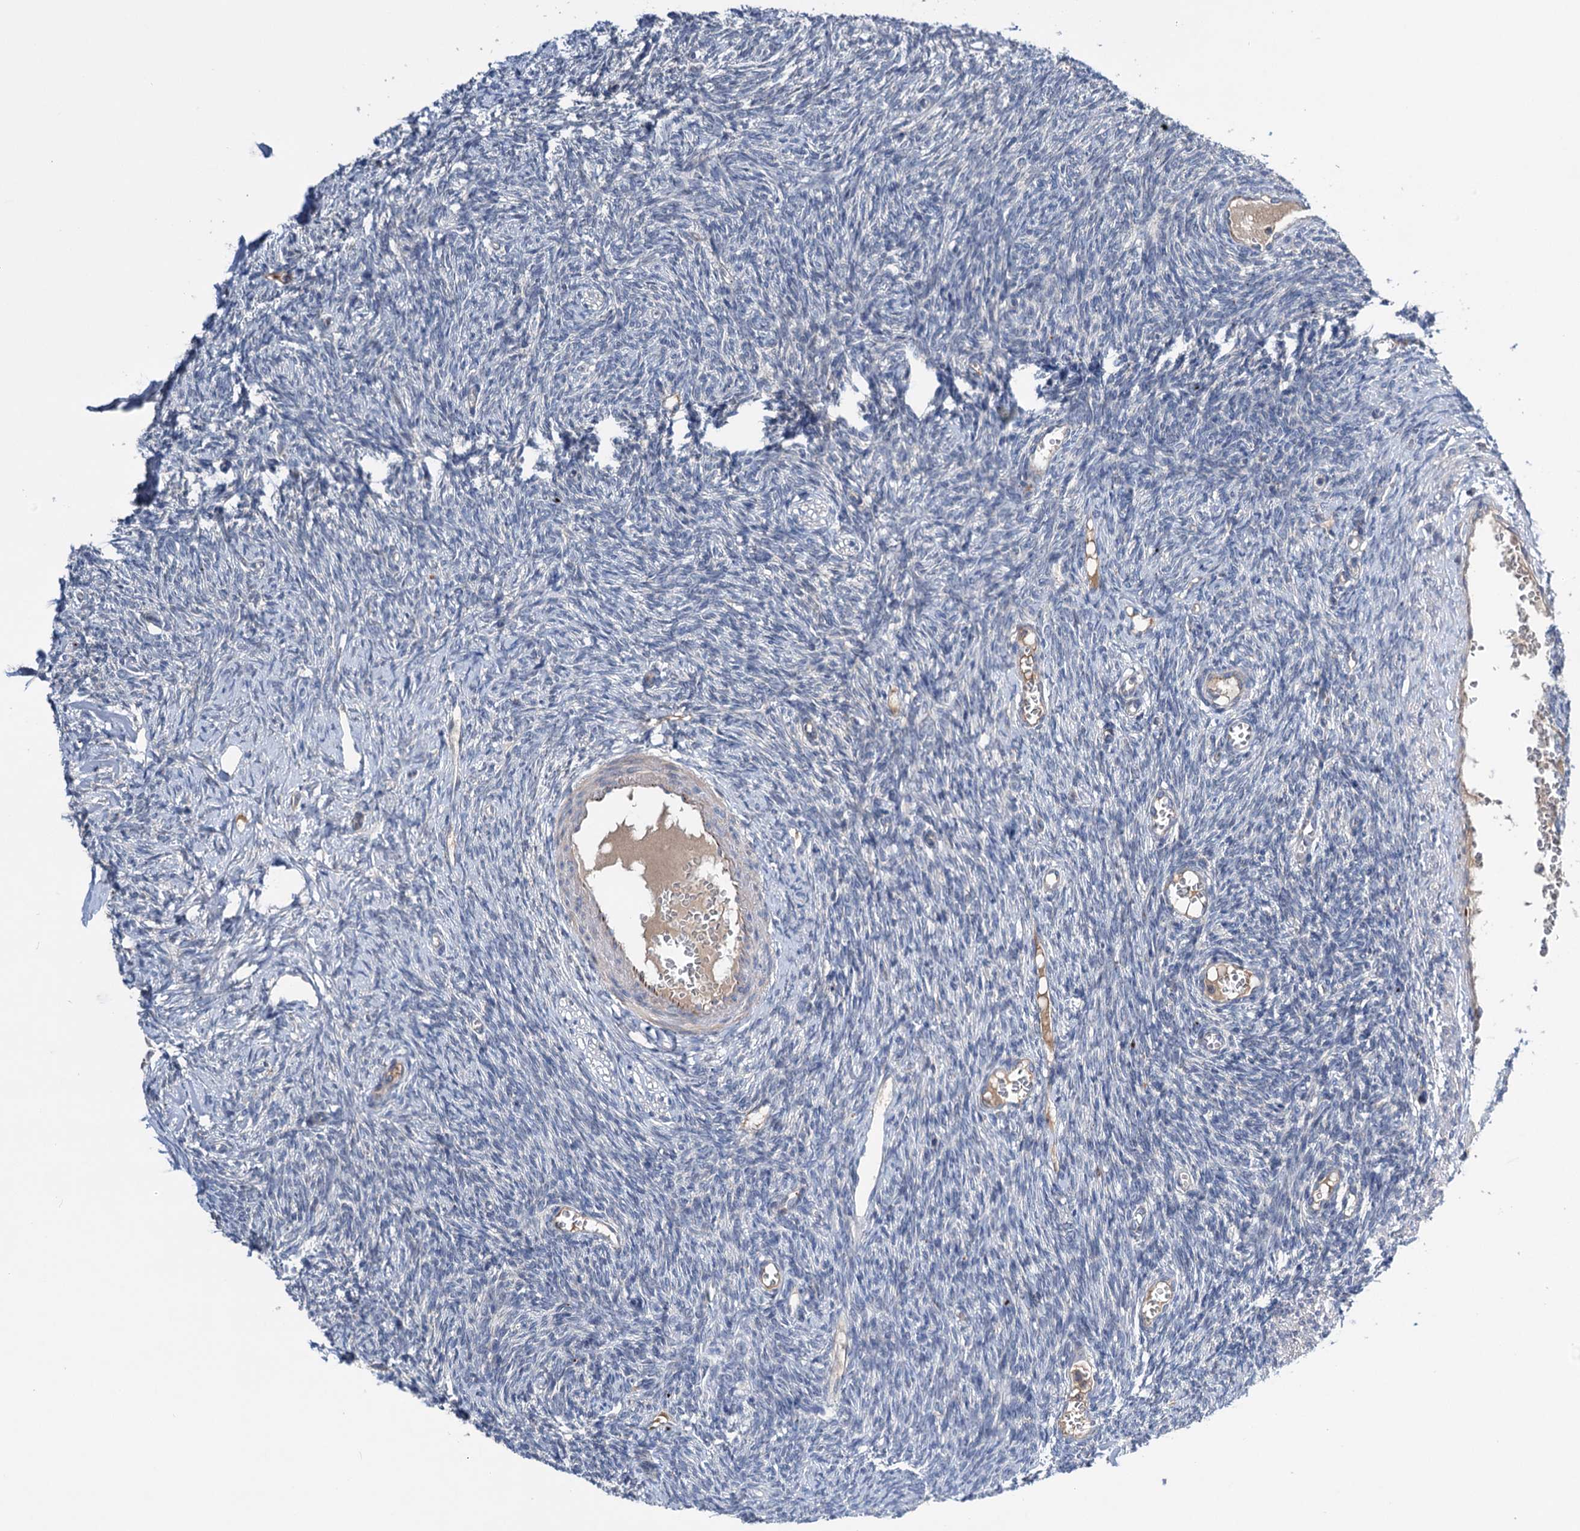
{"staining": {"intensity": "negative", "quantity": "none", "location": "none"}, "tissue": "ovary", "cell_type": "Ovarian stroma cells", "image_type": "normal", "snomed": [{"axis": "morphology", "description": "Normal tissue, NOS"}, {"axis": "morphology", "description": "Cyst, NOS"}, {"axis": "topography", "description": "Ovary"}], "caption": "Ovary was stained to show a protein in brown. There is no significant staining in ovarian stroma cells. (Immunohistochemistry, brightfield microscopy, high magnification).", "gene": "NCAPD2", "patient": {"sex": "female", "age": 33}}